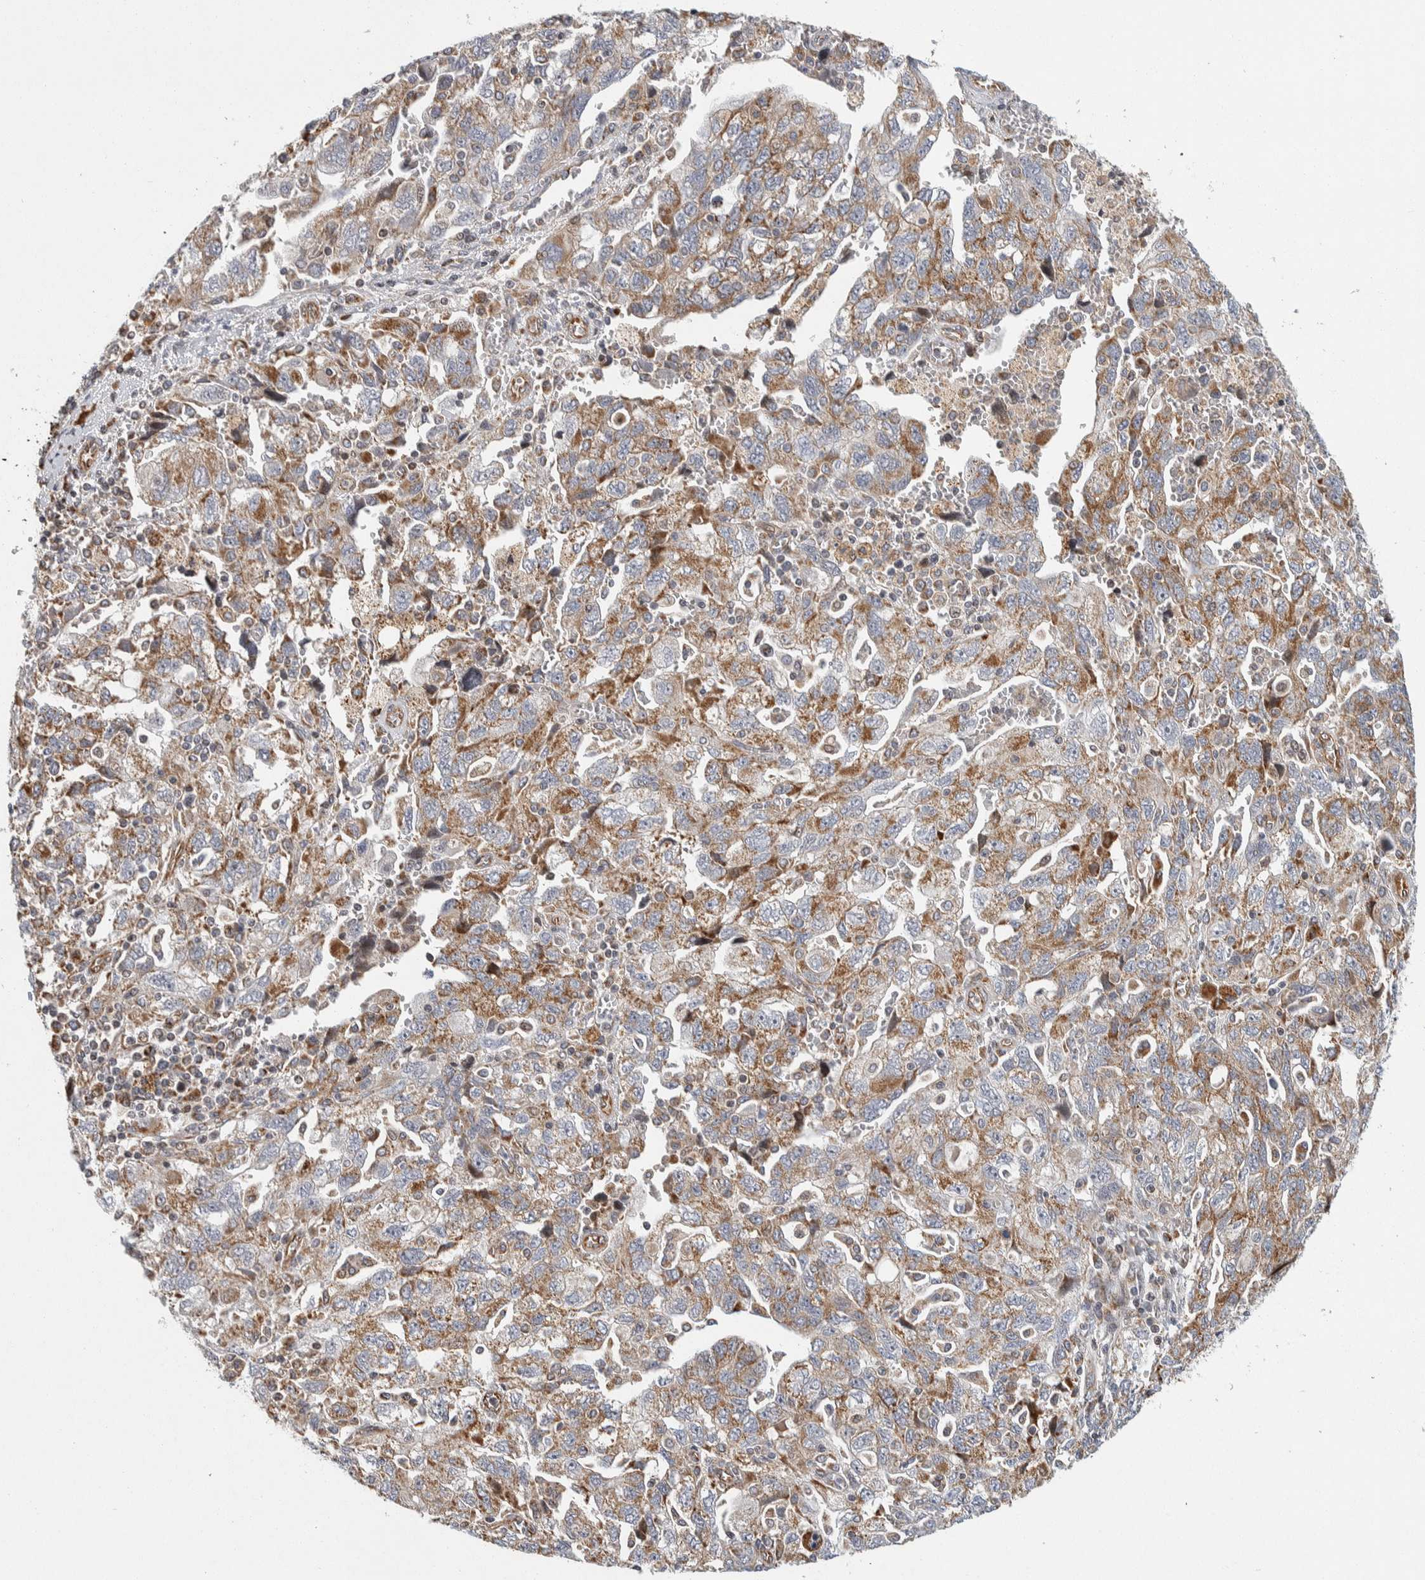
{"staining": {"intensity": "moderate", "quantity": "25%-75%", "location": "cytoplasmic/membranous"}, "tissue": "ovarian cancer", "cell_type": "Tumor cells", "image_type": "cancer", "snomed": [{"axis": "morphology", "description": "Carcinoma, NOS"}, {"axis": "morphology", "description": "Cystadenocarcinoma, serous, NOS"}, {"axis": "topography", "description": "Ovary"}], "caption": "Human ovarian cancer stained for a protein (brown) displays moderate cytoplasmic/membranous positive staining in approximately 25%-75% of tumor cells.", "gene": "AFP", "patient": {"sex": "female", "age": 69}}